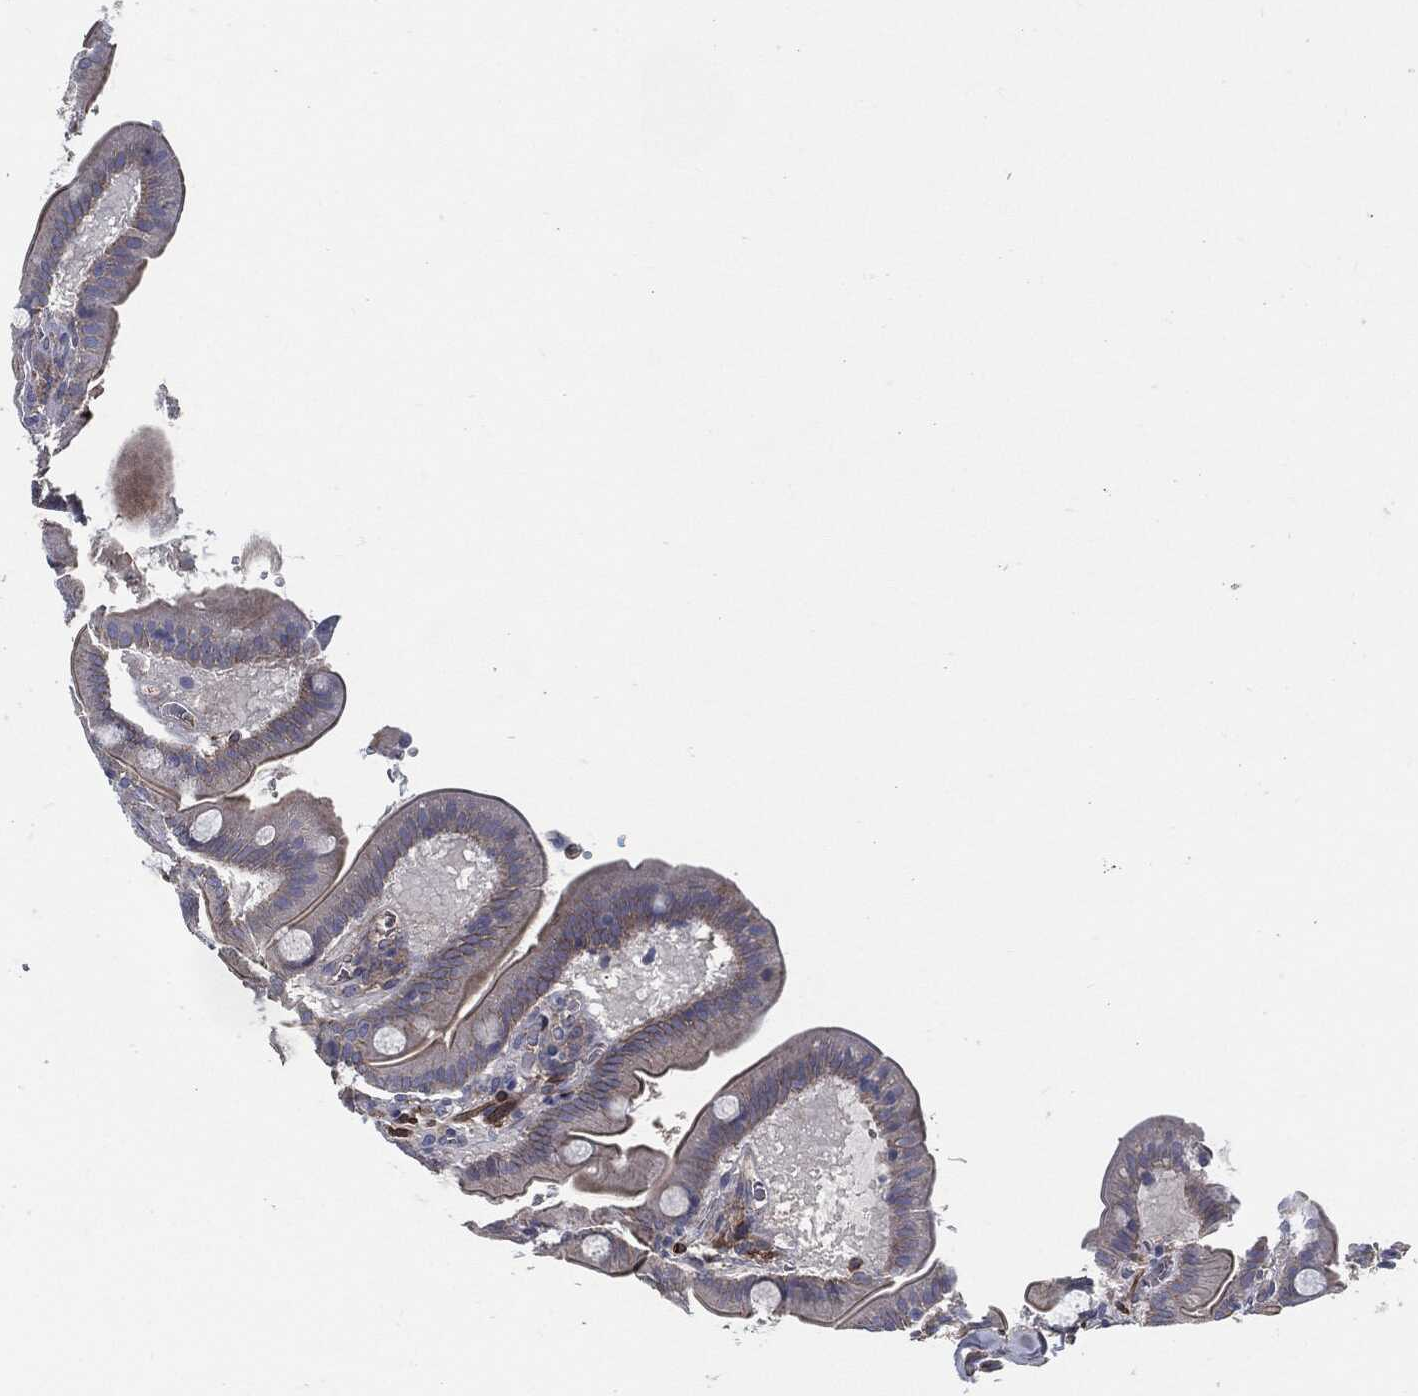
{"staining": {"intensity": "strong", "quantity": "25%-75%", "location": "cytoplasmic/membranous"}, "tissue": "duodenum", "cell_type": "Glandular cells", "image_type": "normal", "snomed": [{"axis": "morphology", "description": "Normal tissue, NOS"}, {"axis": "topography", "description": "Duodenum"}], "caption": "IHC micrograph of normal duodenum: human duodenum stained using immunohistochemistry reveals high levels of strong protein expression localized specifically in the cytoplasmic/membranous of glandular cells, appearing as a cytoplasmic/membranous brown color.", "gene": "SVIL", "patient": {"sex": "male", "age": 59}}